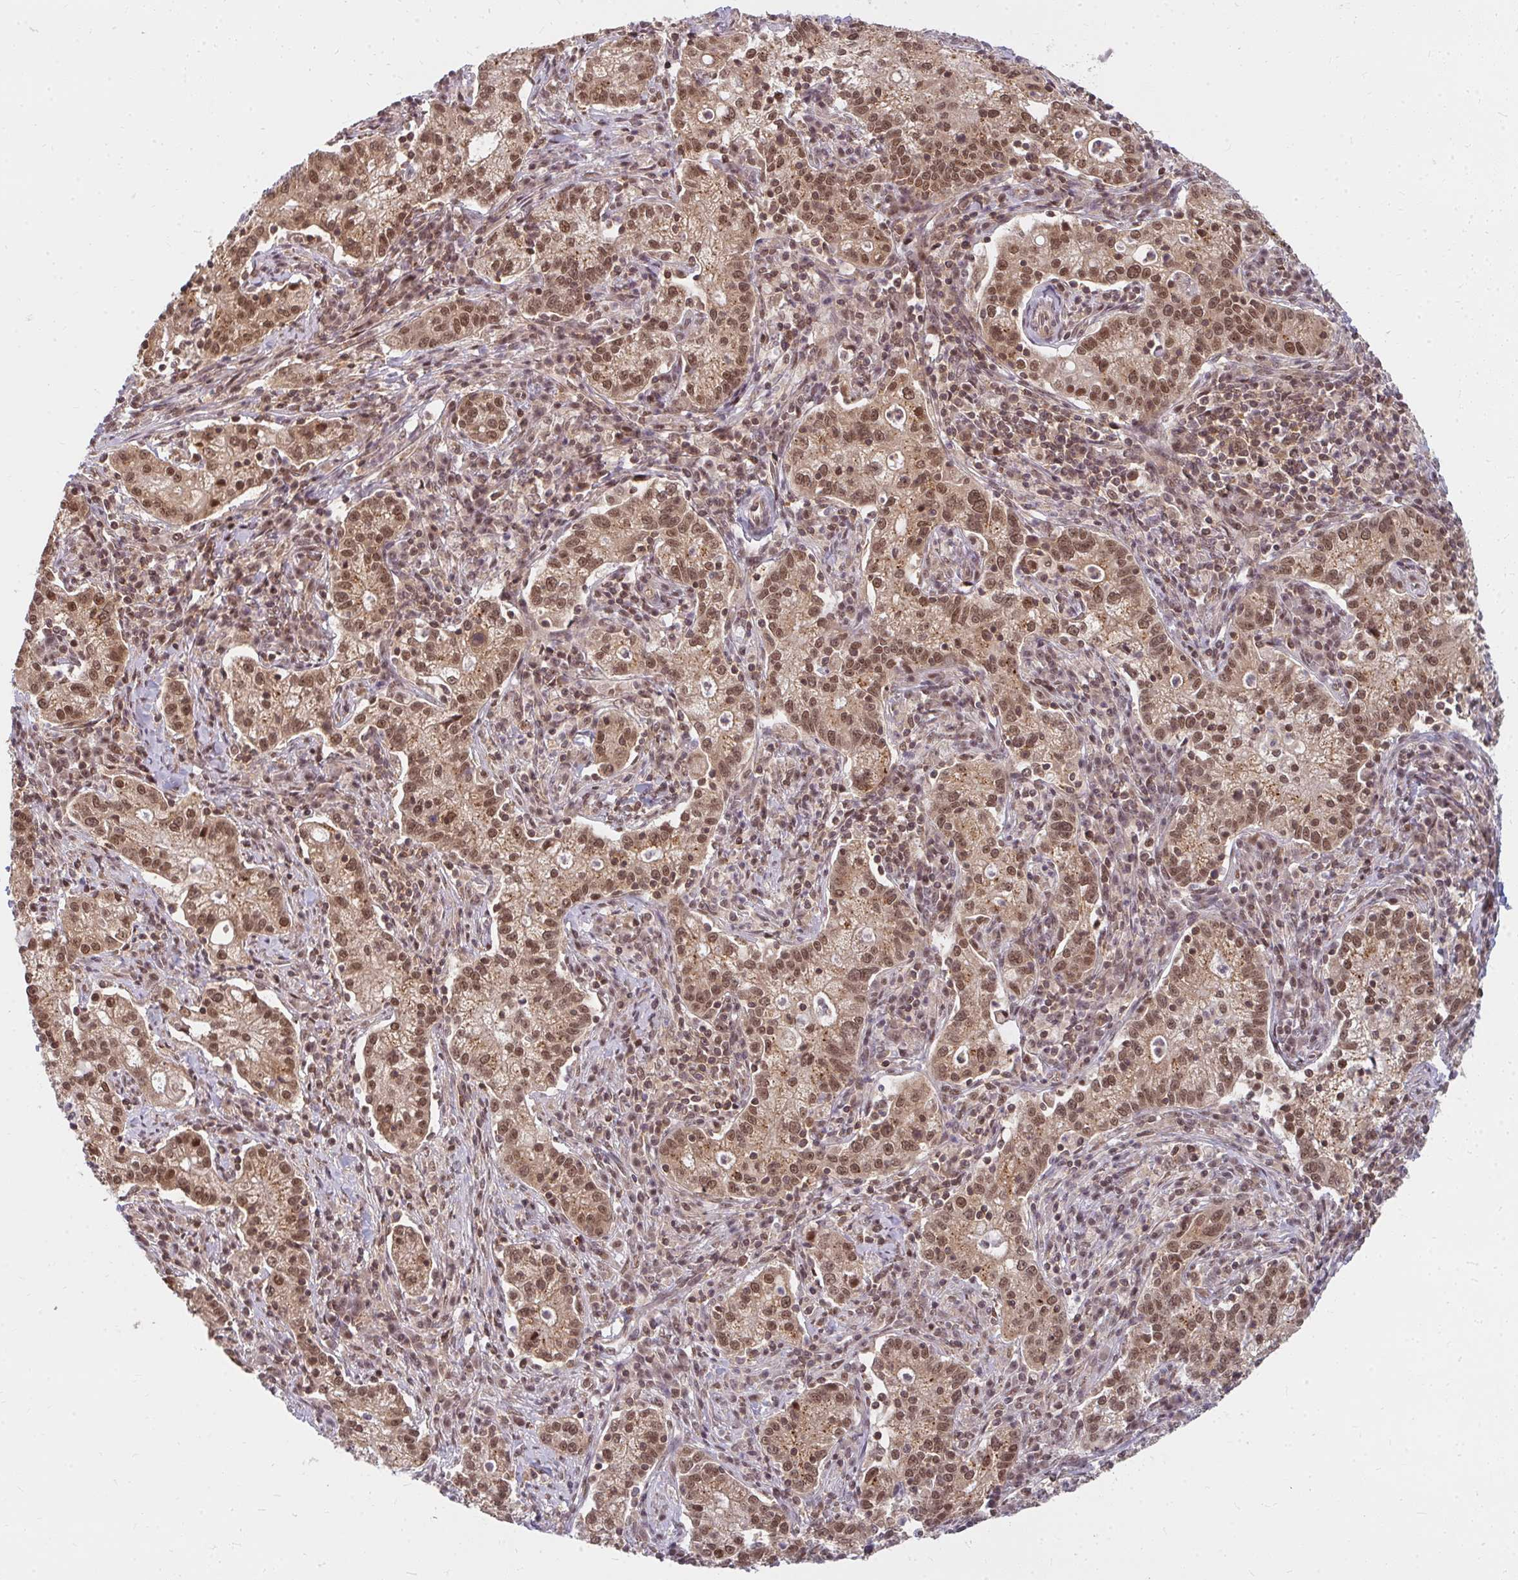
{"staining": {"intensity": "moderate", "quantity": ">75%", "location": "nuclear"}, "tissue": "cervical cancer", "cell_type": "Tumor cells", "image_type": "cancer", "snomed": [{"axis": "morphology", "description": "Normal tissue, NOS"}, {"axis": "morphology", "description": "Adenocarcinoma, NOS"}, {"axis": "topography", "description": "Cervix"}], "caption": "Human adenocarcinoma (cervical) stained with a brown dye displays moderate nuclear positive expression in about >75% of tumor cells.", "gene": "GTF3C6", "patient": {"sex": "female", "age": 44}}